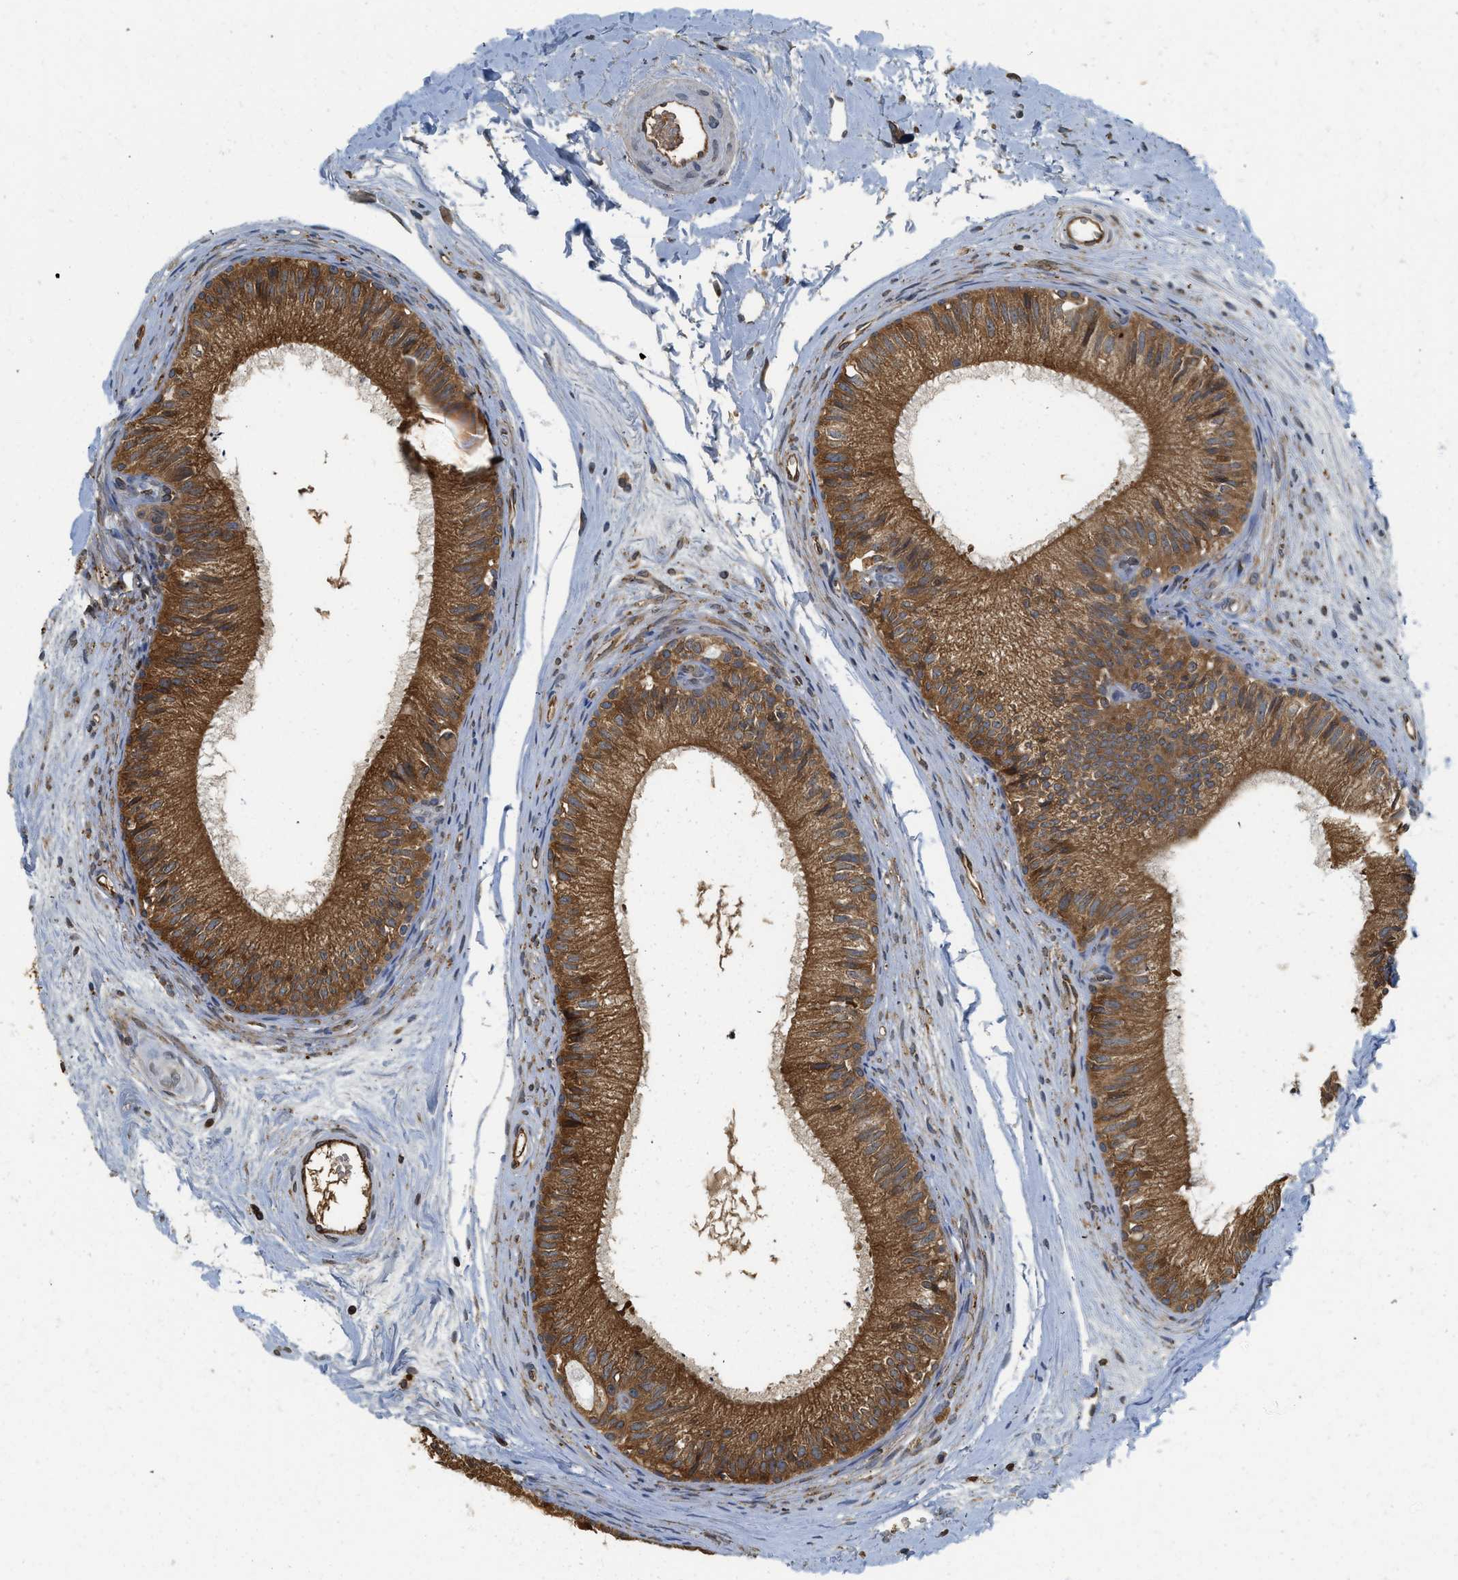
{"staining": {"intensity": "strong", "quantity": ">75%", "location": "cytoplasmic/membranous"}, "tissue": "epididymis", "cell_type": "Glandular cells", "image_type": "normal", "snomed": [{"axis": "morphology", "description": "Normal tissue, NOS"}, {"axis": "topography", "description": "Epididymis"}], "caption": "The histopathology image exhibits staining of unremarkable epididymis, revealing strong cytoplasmic/membranous protein staining (brown color) within glandular cells. The staining was performed using DAB to visualize the protein expression in brown, while the nuclei were stained in blue with hematoxylin (Magnification: 20x).", "gene": "BCAP31", "patient": {"sex": "male", "age": 56}}